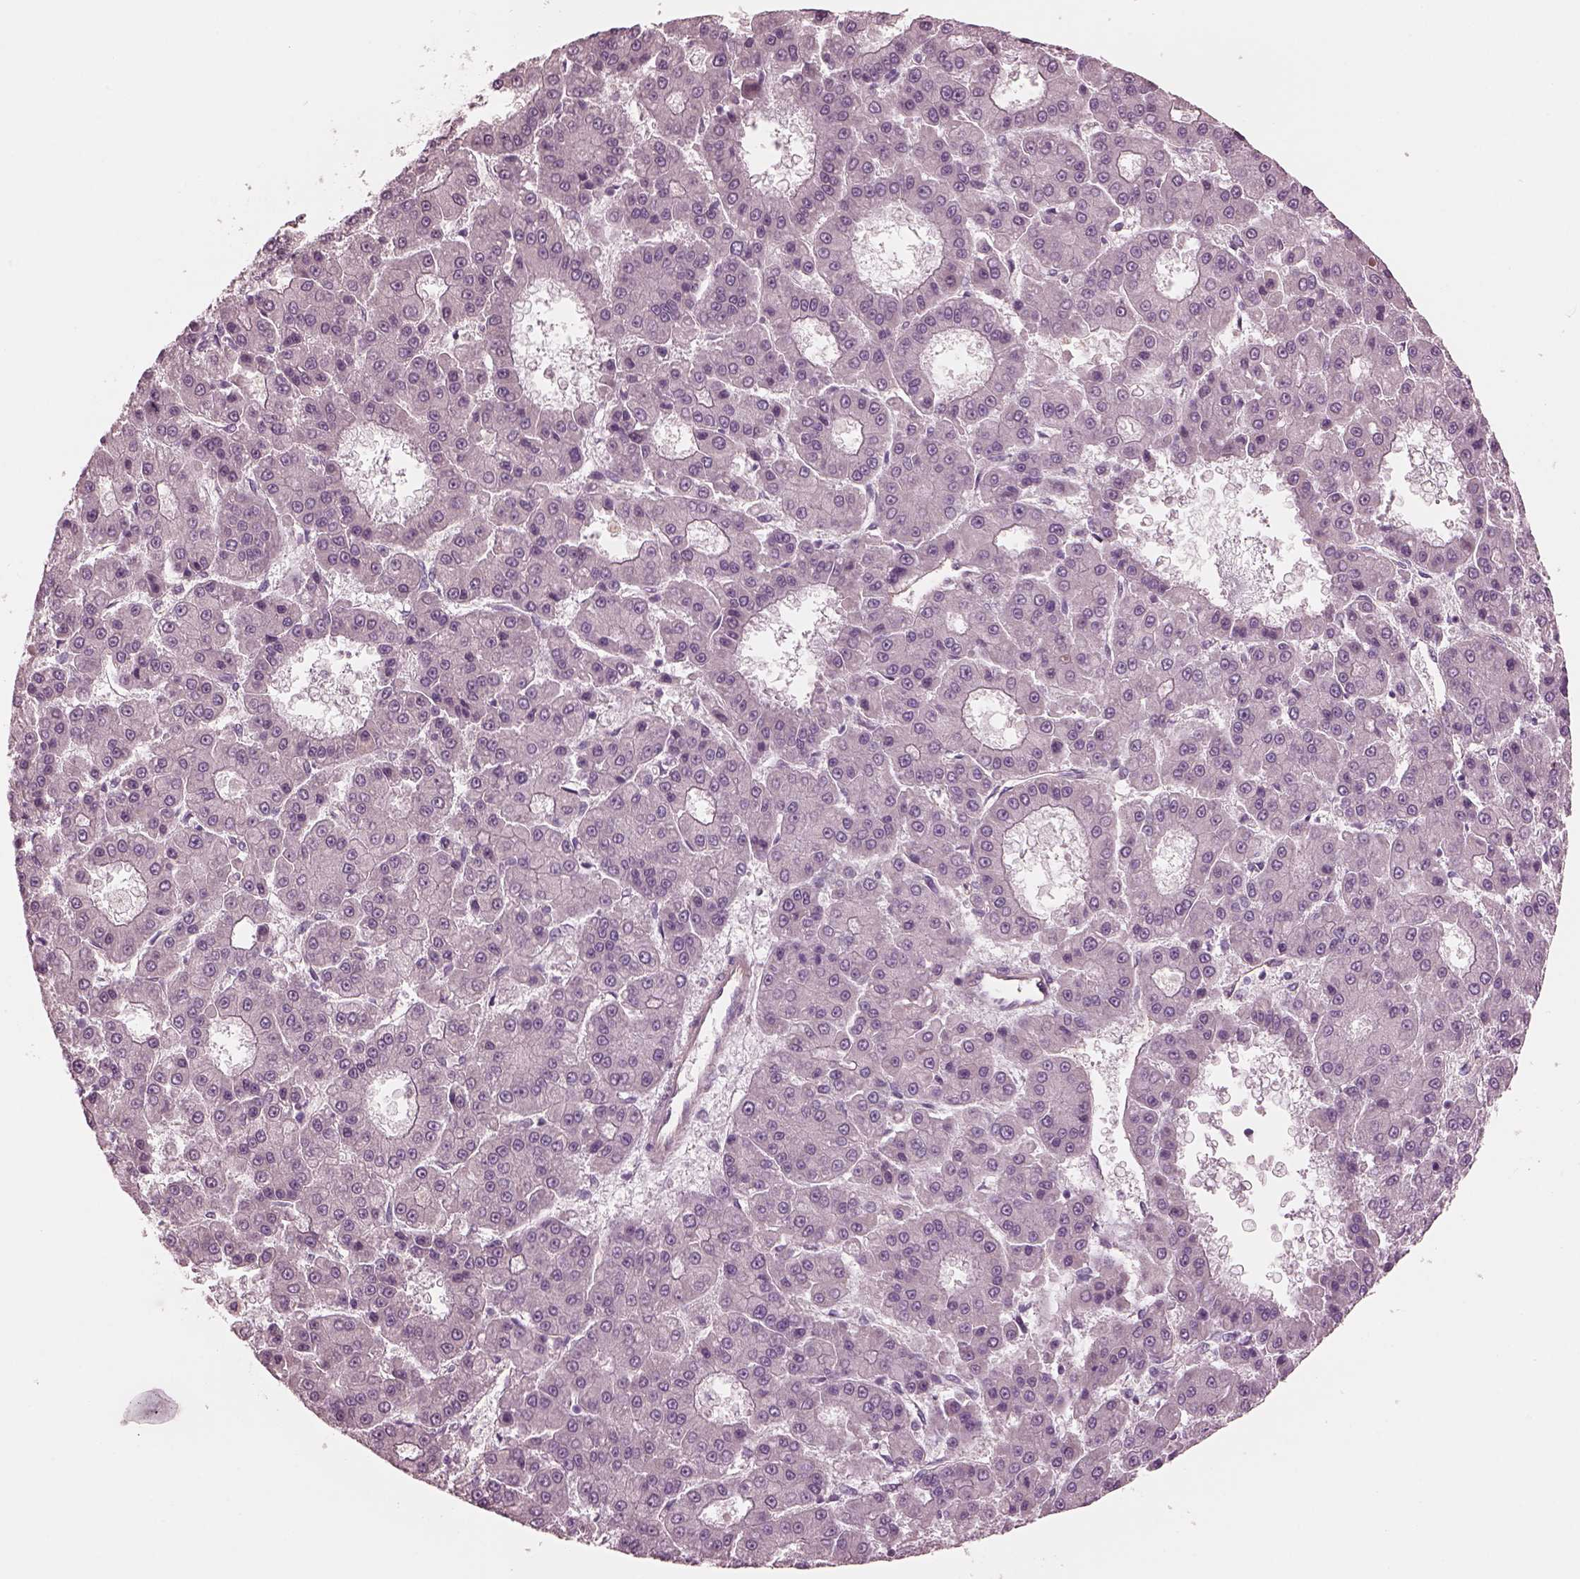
{"staining": {"intensity": "negative", "quantity": "none", "location": "none"}, "tissue": "liver cancer", "cell_type": "Tumor cells", "image_type": "cancer", "snomed": [{"axis": "morphology", "description": "Carcinoma, Hepatocellular, NOS"}, {"axis": "topography", "description": "Liver"}], "caption": "This photomicrograph is of liver cancer stained with IHC to label a protein in brown with the nuclei are counter-stained blue. There is no expression in tumor cells.", "gene": "ELAPOR1", "patient": {"sex": "male", "age": 70}}